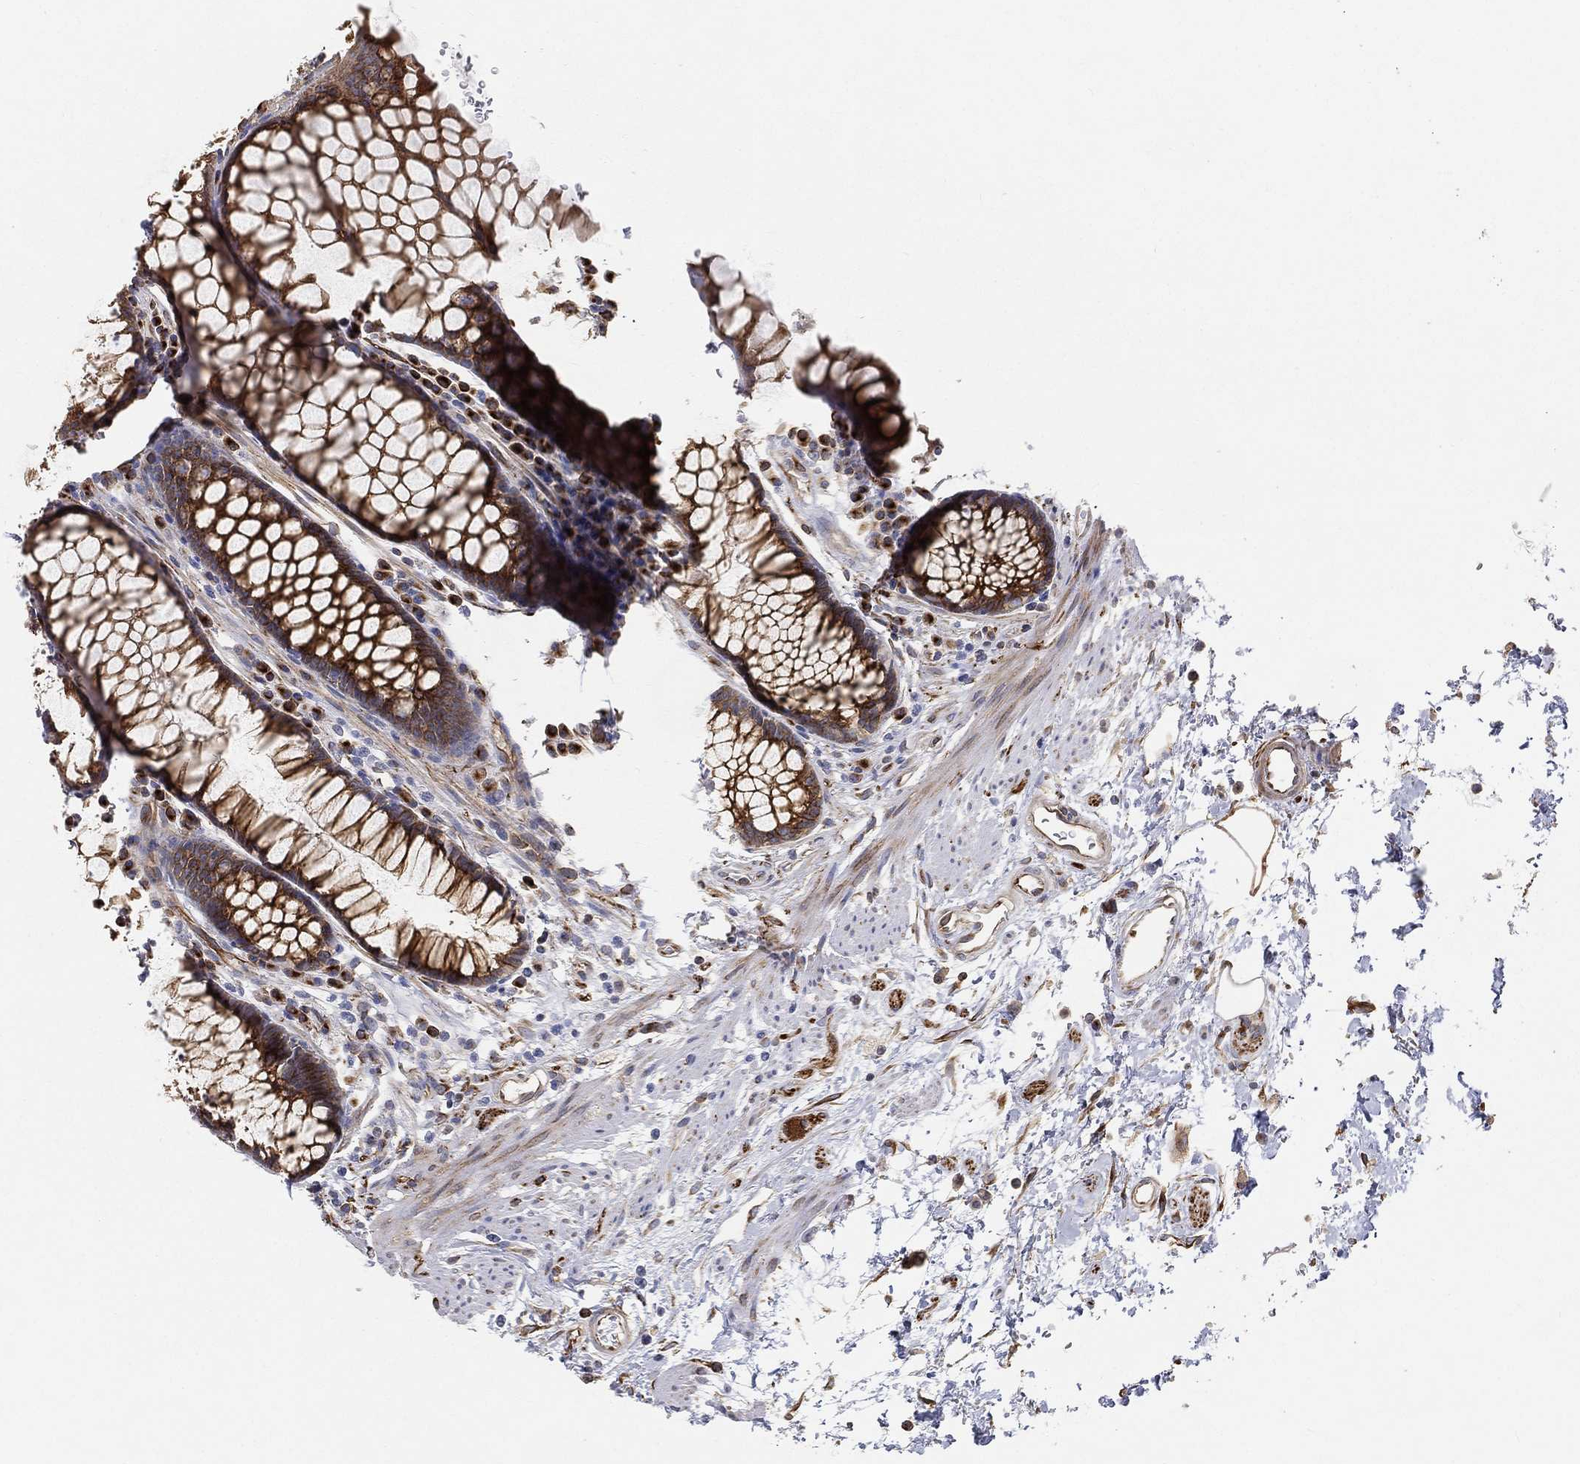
{"staining": {"intensity": "strong", "quantity": "25%-75%", "location": "cytoplasmic/membranous"}, "tissue": "rectum", "cell_type": "Glandular cells", "image_type": "normal", "snomed": [{"axis": "morphology", "description": "Normal tissue, NOS"}, {"axis": "topography", "description": "Rectum"}], "caption": "Immunohistochemical staining of benign human rectum reveals 25%-75% levels of strong cytoplasmic/membranous protein staining in about 25%-75% of glandular cells. (DAB (3,3'-diaminobenzidine) = brown stain, brightfield microscopy at high magnification).", "gene": "TMEM25", "patient": {"sex": "female", "age": 68}}